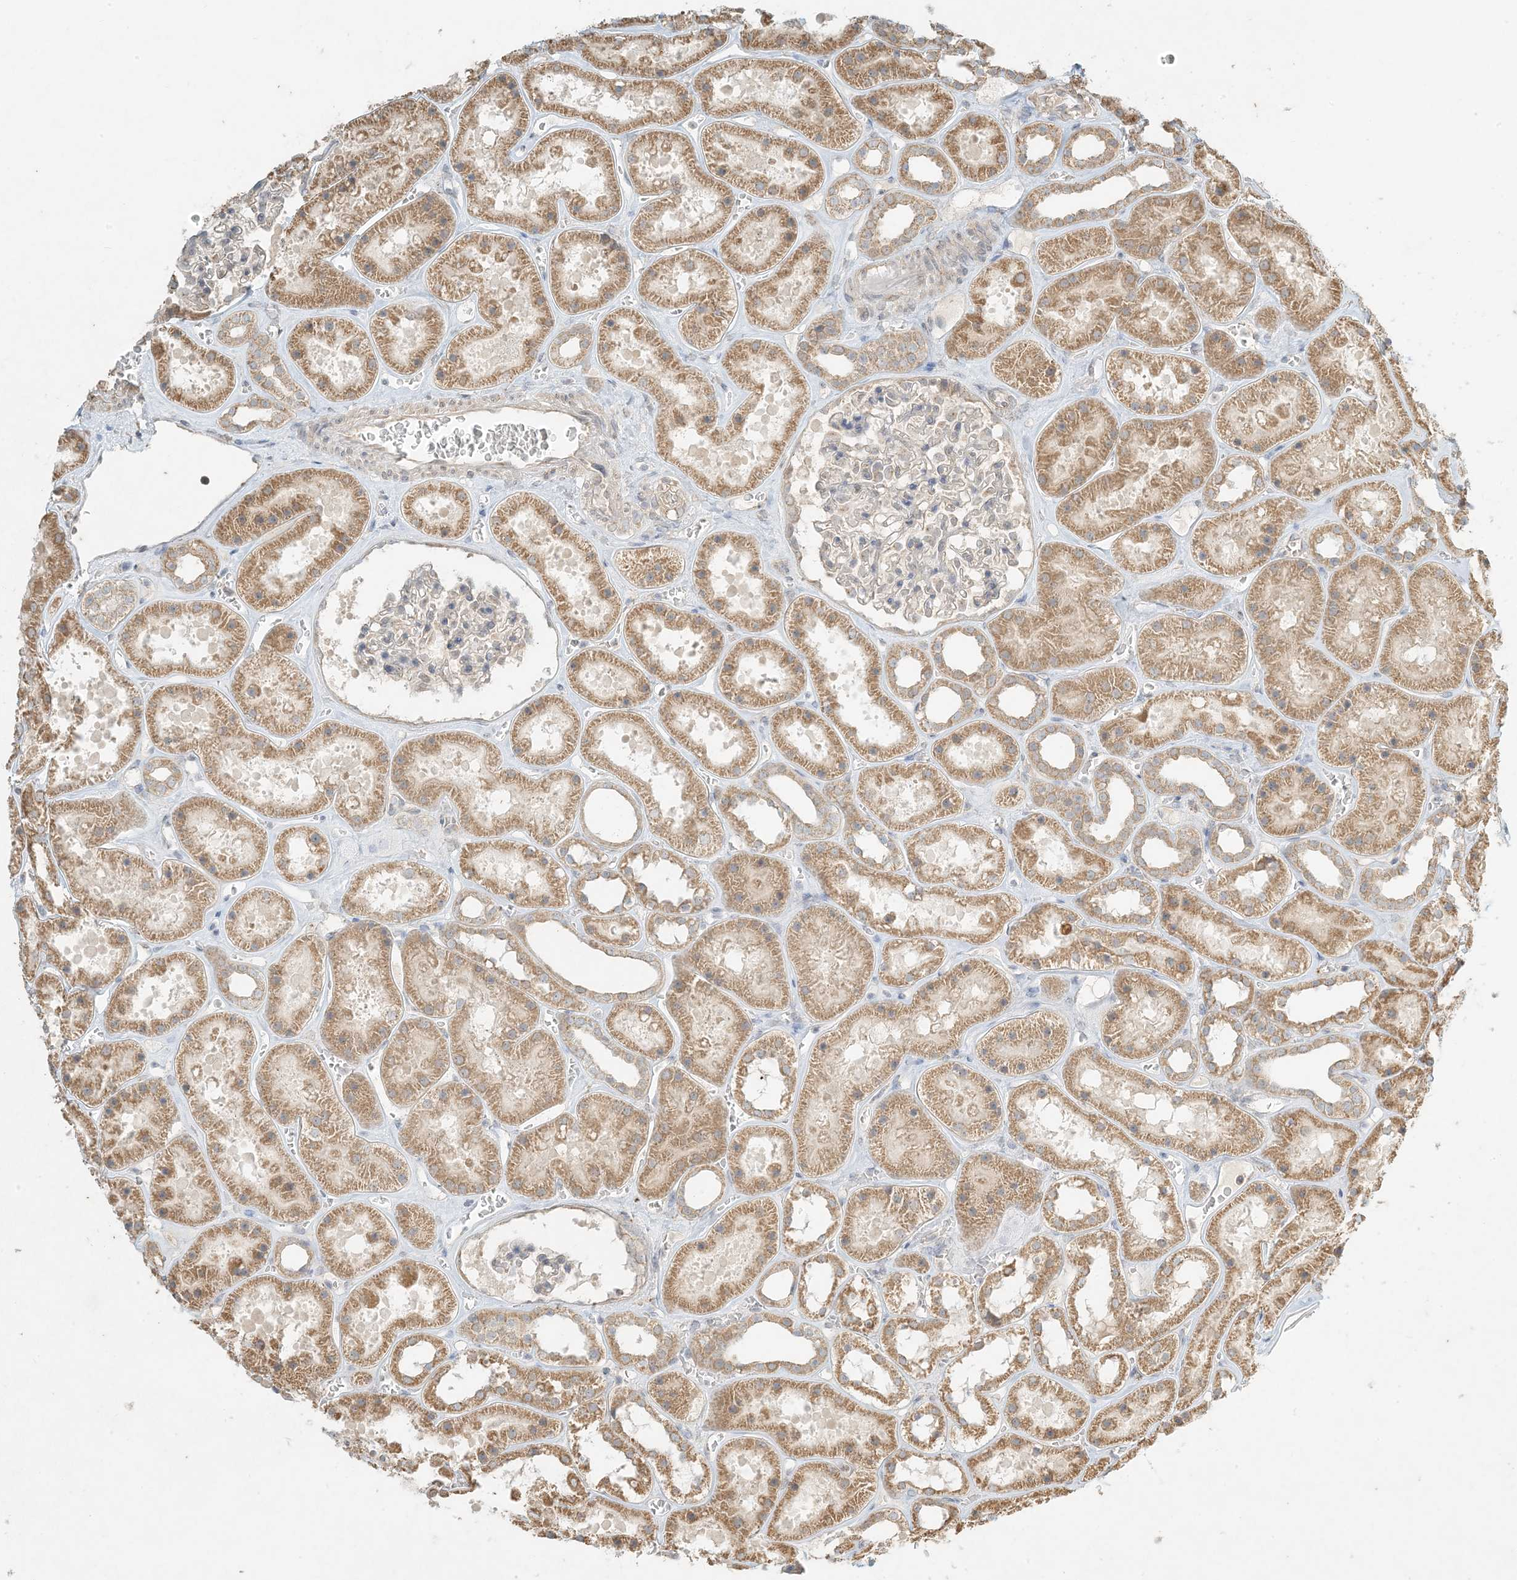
{"staining": {"intensity": "weak", "quantity": "<25%", "location": "cytoplasmic/membranous"}, "tissue": "kidney", "cell_type": "Cells in glomeruli", "image_type": "normal", "snomed": [{"axis": "morphology", "description": "Normal tissue, NOS"}, {"axis": "topography", "description": "Kidney"}], "caption": "This is an IHC micrograph of normal kidney. There is no staining in cells in glomeruli.", "gene": "MCOLN1", "patient": {"sex": "female", "age": 41}}